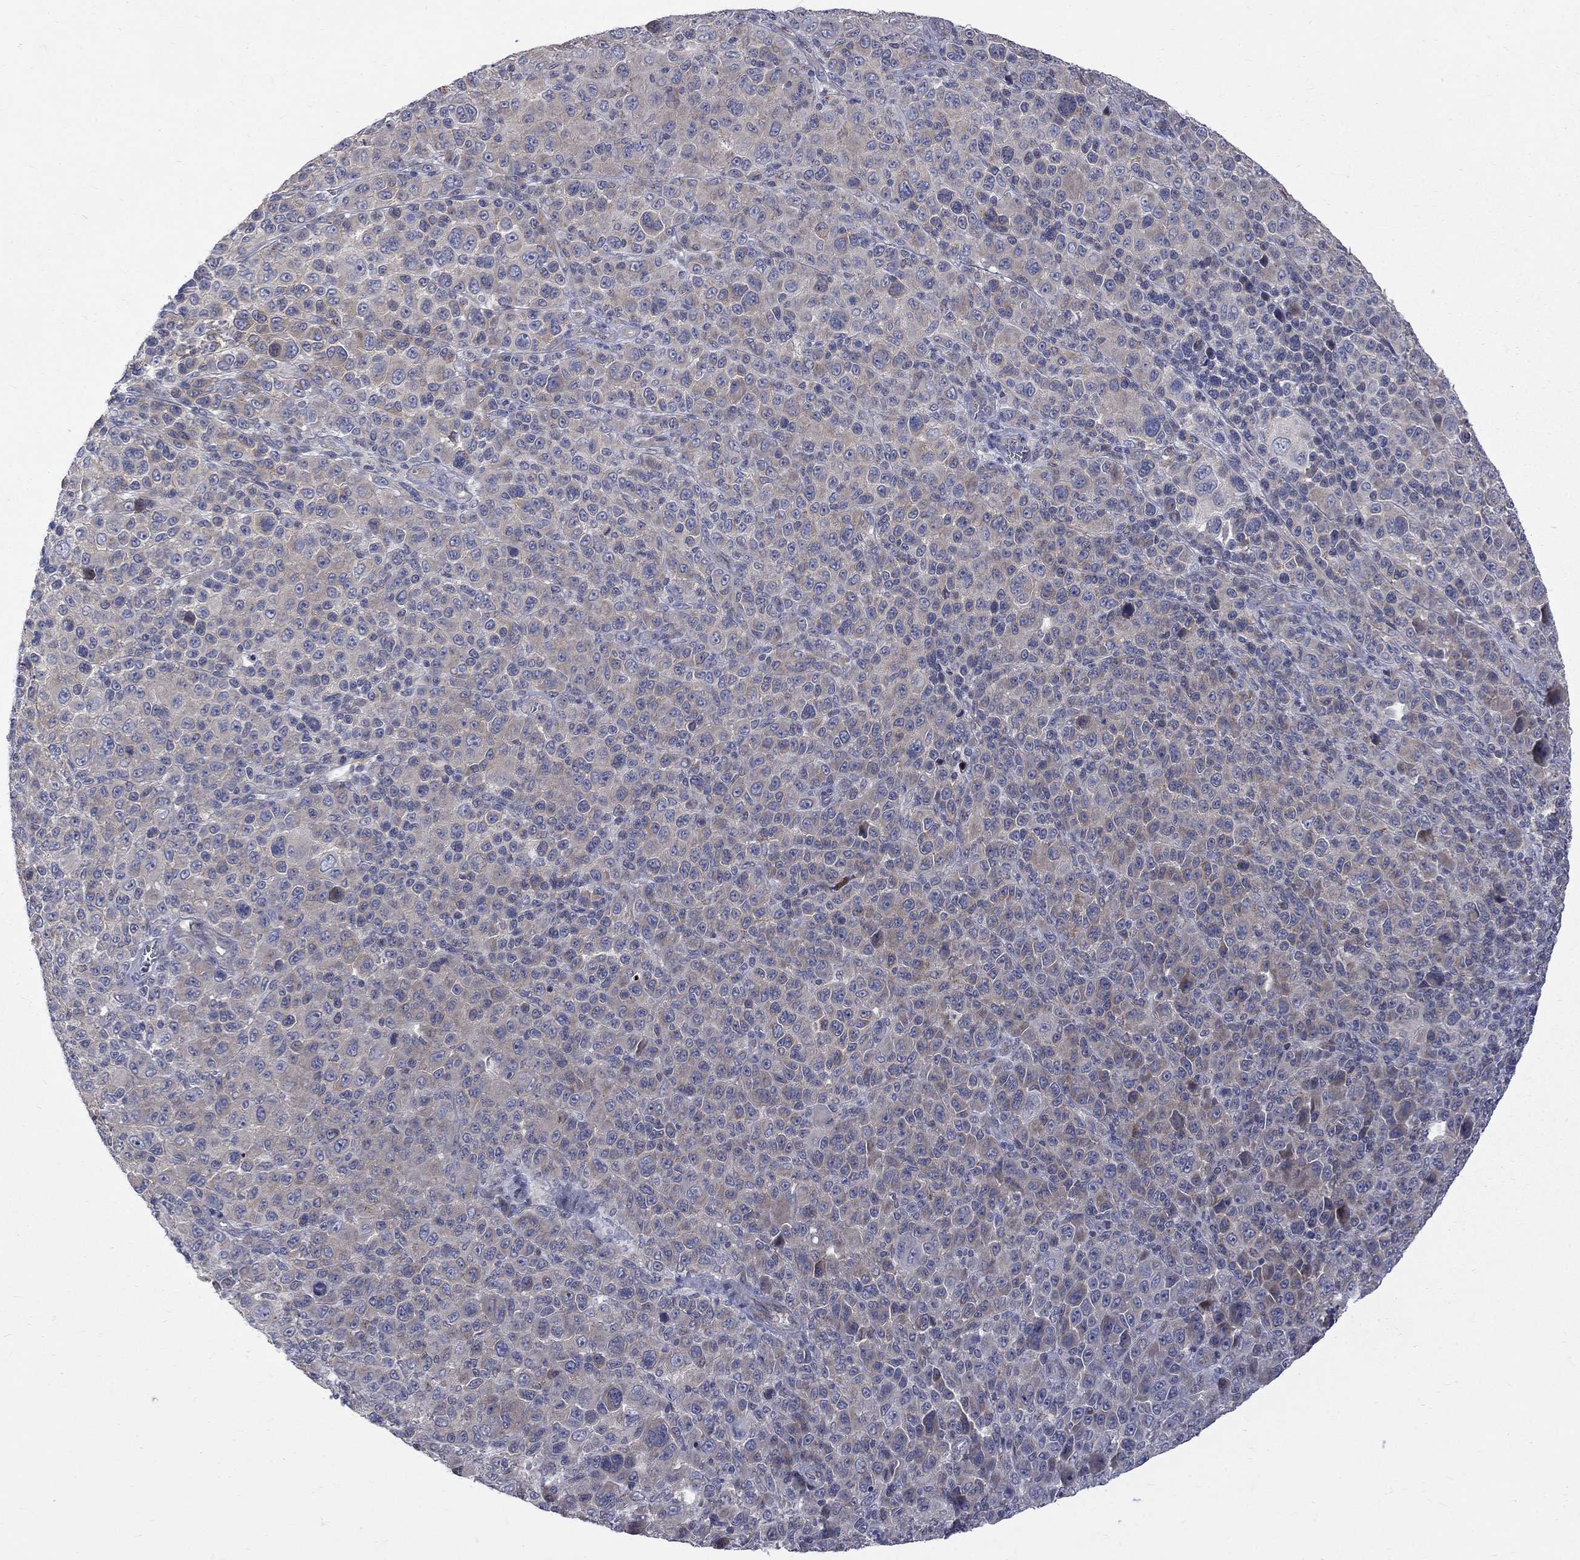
{"staining": {"intensity": "negative", "quantity": "none", "location": "none"}, "tissue": "melanoma", "cell_type": "Tumor cells", "image_type": "cancer", "snomed": [{"axis": "morphology", "description": "Malignant melanoma, NOS"}, {"axis": "topography", "description": "Skin"}], "caption": "Malignant melanoma was stained to show a protein in brown. There is no significant staining in tumor cells.", "gene": "SH2B1", "patient": {"sex": "female", "age": 57}}